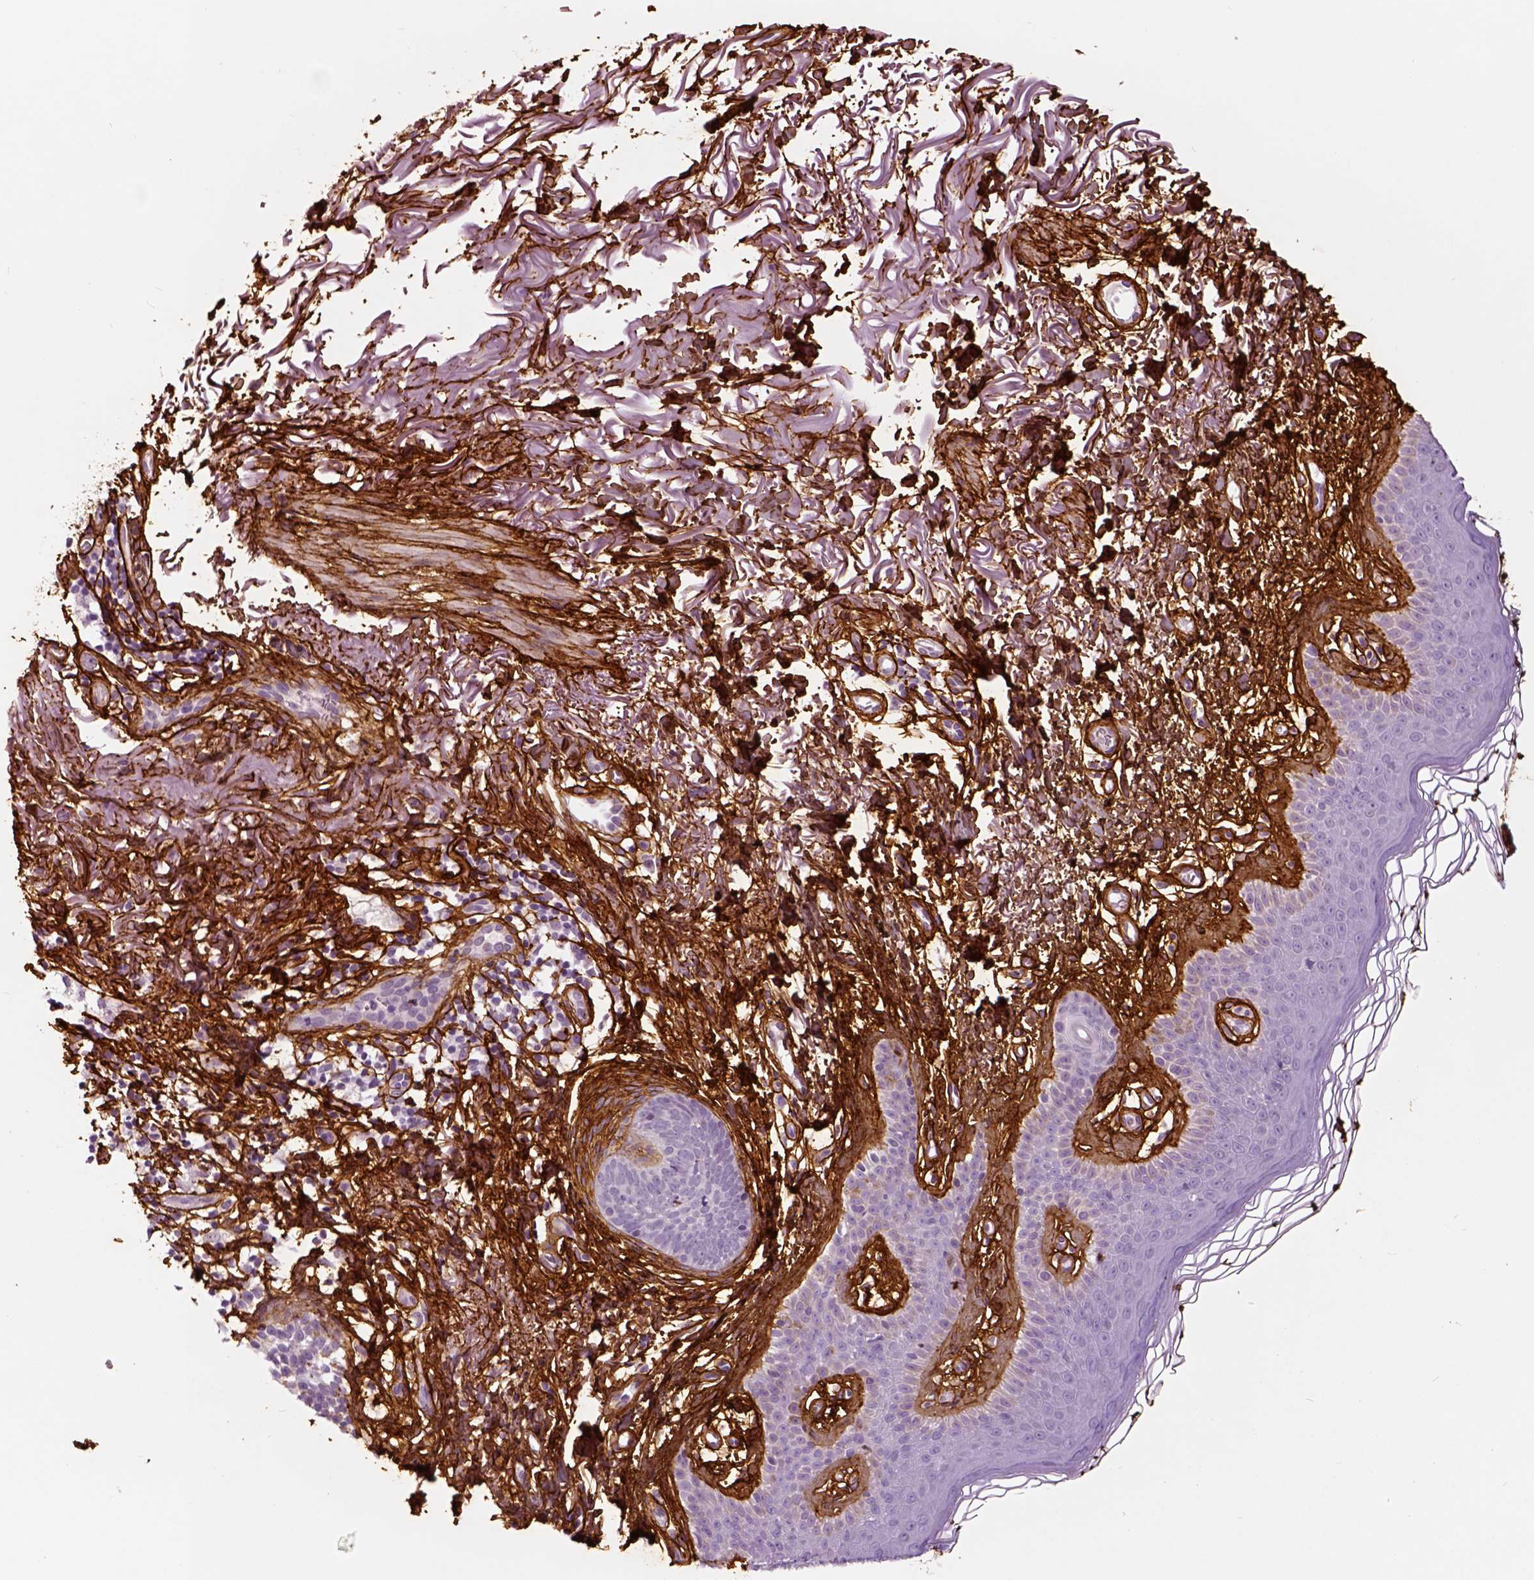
{"staining": {"intensity": "negative", "quantity": "none", "location": "none"}, "tissue": "skin cancer", "cell_type": "Tumor cells", "image_type": "cancer", "snomed": [{"axis": "morphology", "description": "Basal cell carcinoma"}, {"axis": "topography", "description": "Skin"}], "caption": "Tumor cells show no significant positivity in basal cell carcinoma (skin).", "gene": "COL6A2", "patient": {"sex": "female", "age": 78}}